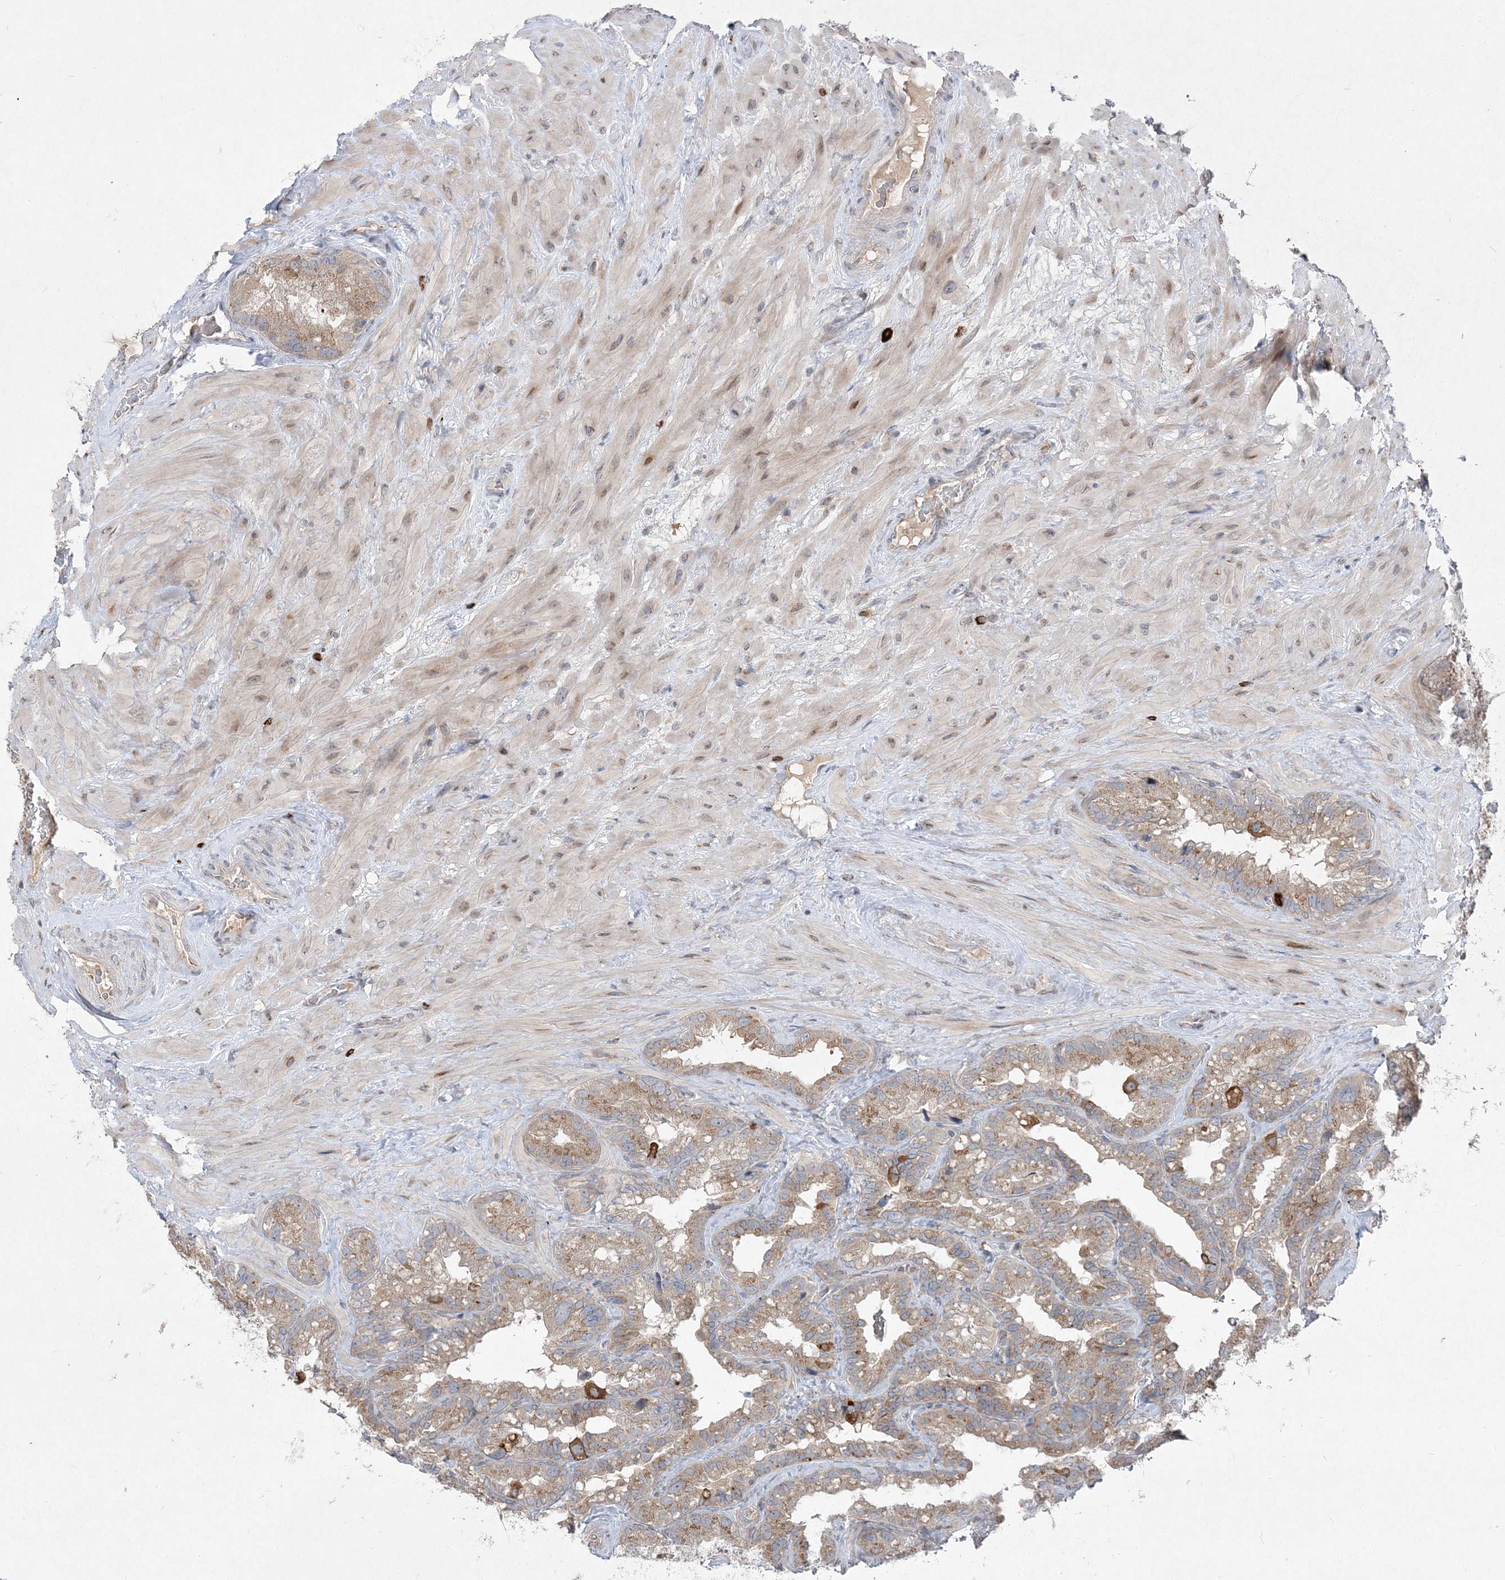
{"staining": {"intensity": "moderate", "quantity": ">75%", "location": "cytoplasmic/membranous"}, "tissue": "seminal vesicle", "cell_type": "Glandular cells", "image_type": "normal", "snomed": [{"axis": "morphology", "description": "Normal tissue, NOS"}, {"axis": "topography", "description": "Prostate"}, {"axis": "topography", "description": "Seminal veicle"}], "caption": "Protein staining reveals moderate cytoplasmic/membranous expression in approximately >75% of glandular cells in unremarkable seminal vesicle.", "gene": "CLNK", "patient": {"sex": "male", "age": 68}}